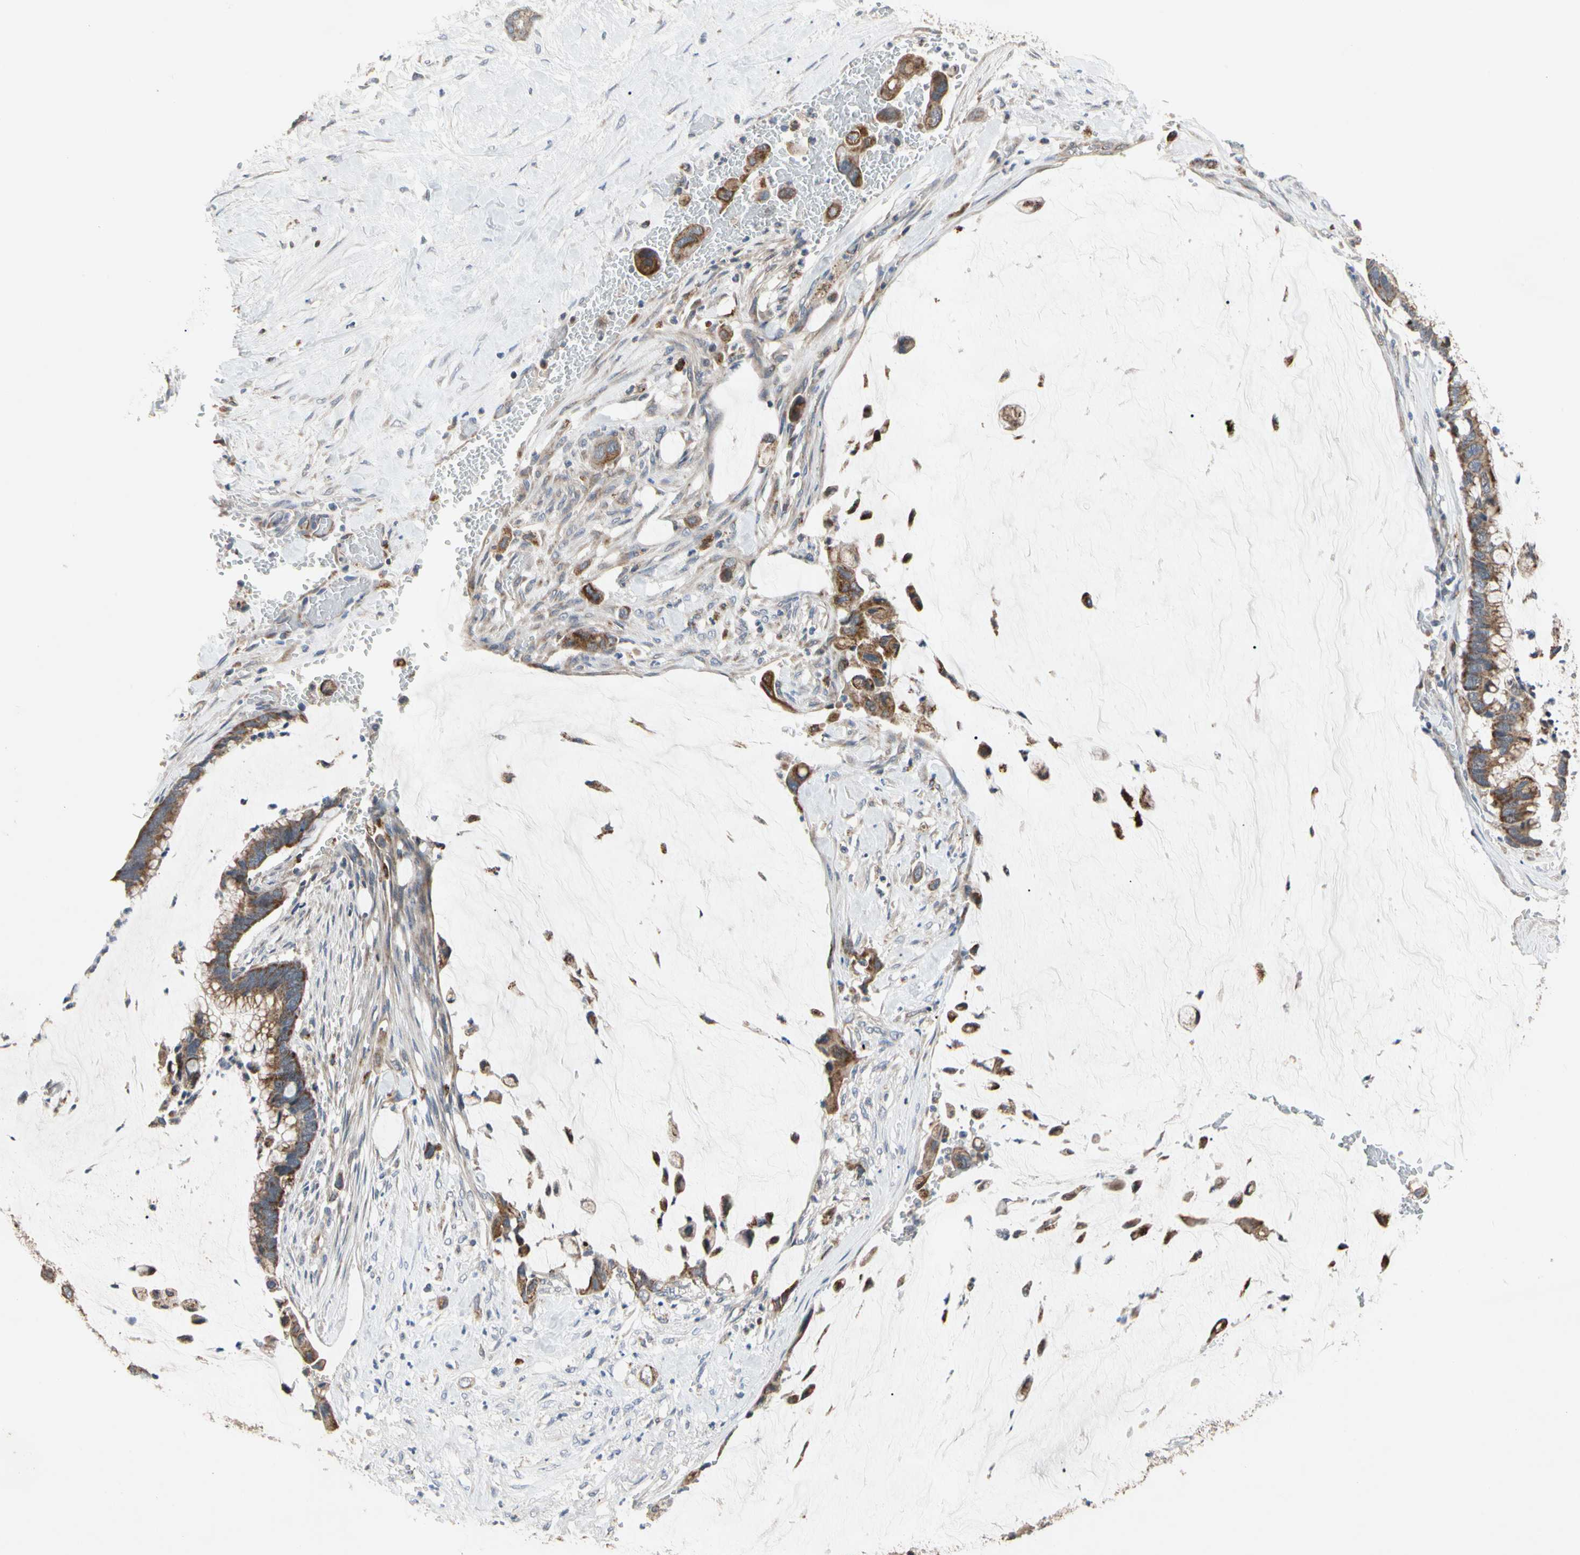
{"staining": {"intensity": "strong", "quantity": ">75%", "location": "cytoplasmic/membranous"}, "tissue": "pancreatic cancer", "cell_type": "Tumor cells", "image_type": "cancer", "snomed": [{"axis": "morphology", "description": "Adenocarcinoma, NOS"}, {"axis": "topography", "description": "Pancreas"}], "caption": "Adenocarcinoma (pancreatic) stained with a protein marker displays strong staining in tumor cells.", "gene": "GPD2", "patient": {"sex": "male", "age": 41}}